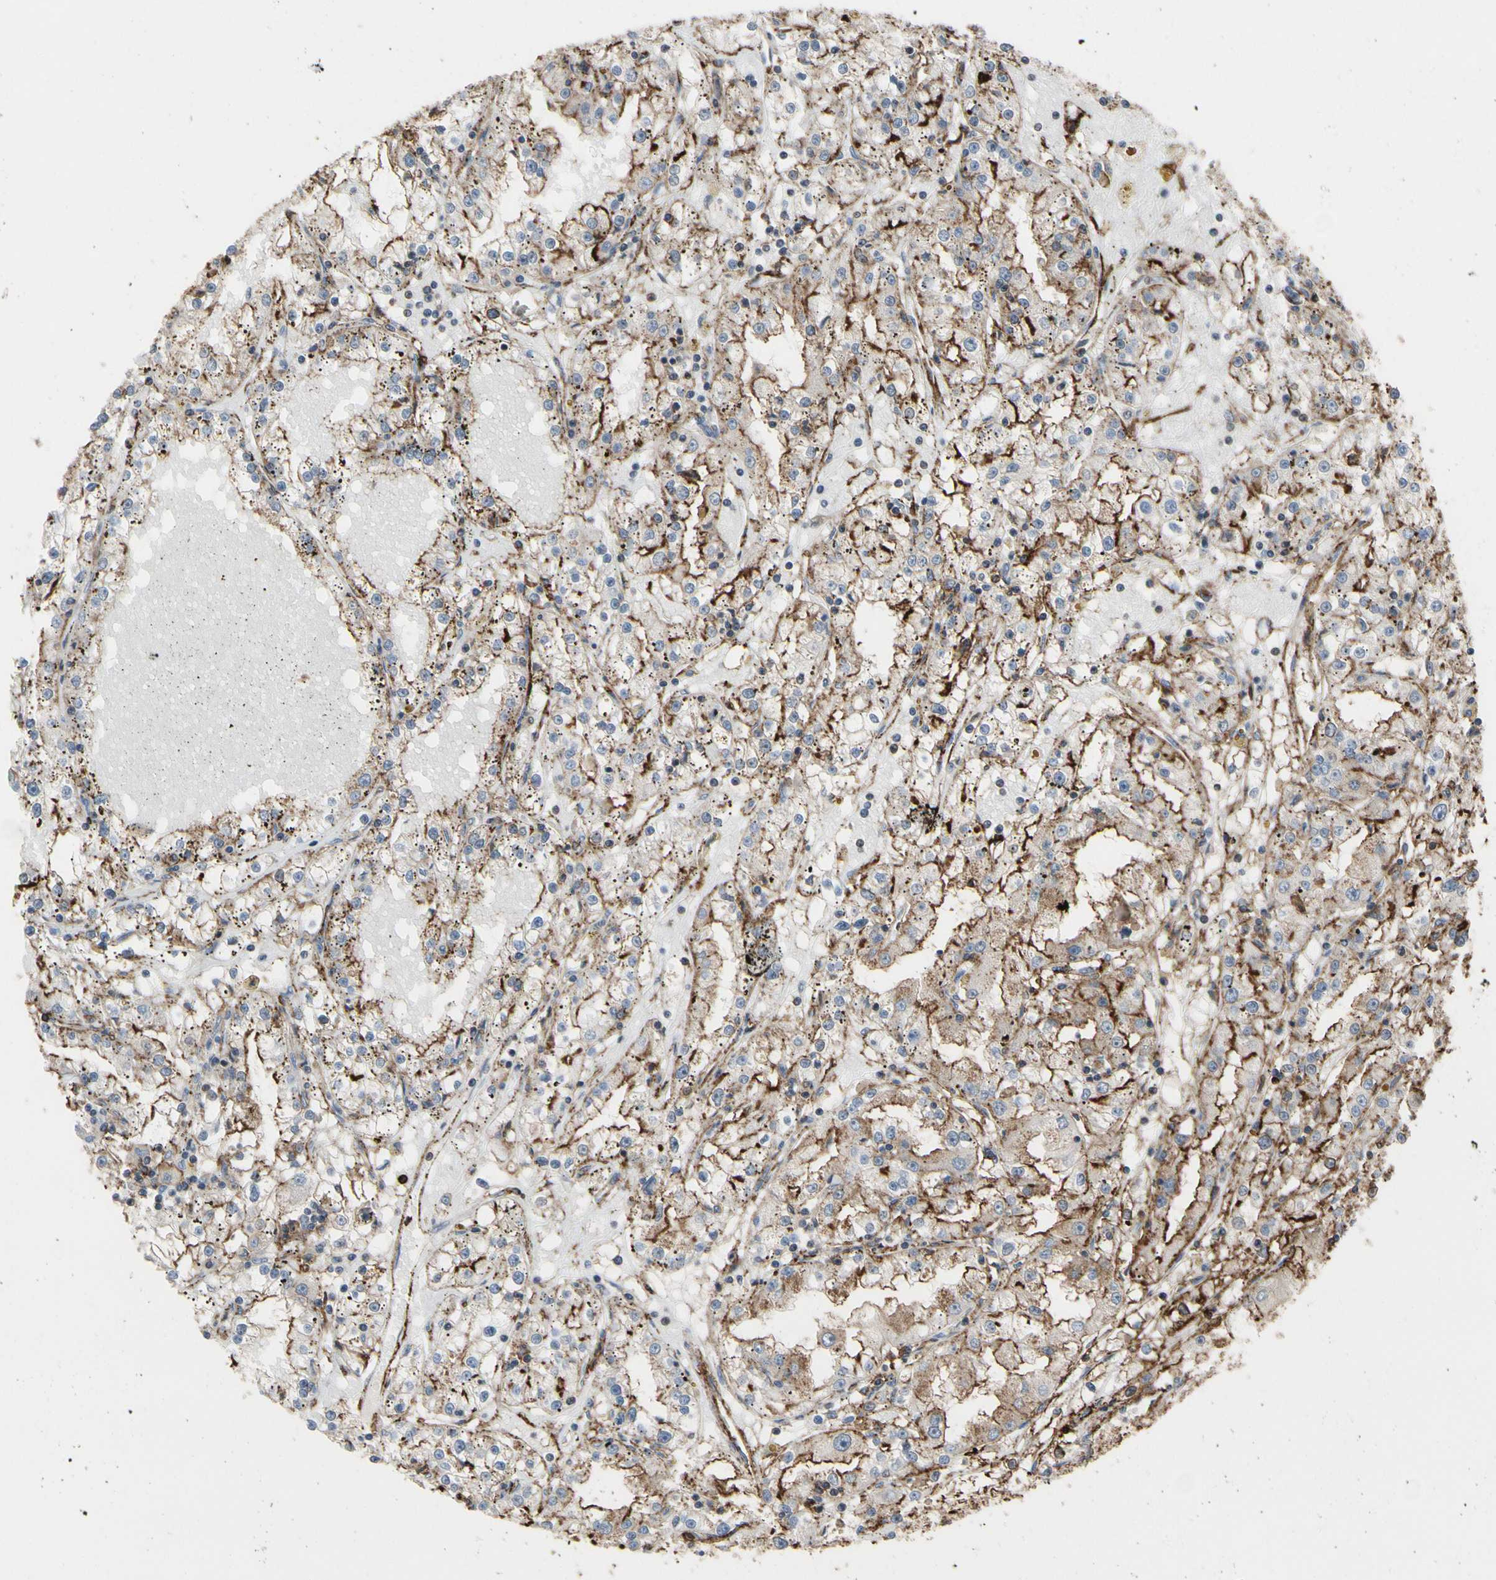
{"staining": {"intensity": "moderate", "quantity": ">75%", "location": "cytoplasmic/membranous"}, "tissue": "renal cancer", "cell_type": "Tumor cells", "image_type": "cancer", "snomed": [{"axis": "morphology", "description": "Adenocarcinoma, NOS"}, {"axis": "topography", "description": "Kidney"}], "caption": "This is a histology image of immunohistochemistry (IHC) staining of renal cancer, which shows moderate positivity in the cytoplasmic/membranous of tumor cells.", "gene": "ANXA6", "patient": {"sex": "male", "age": 56}}